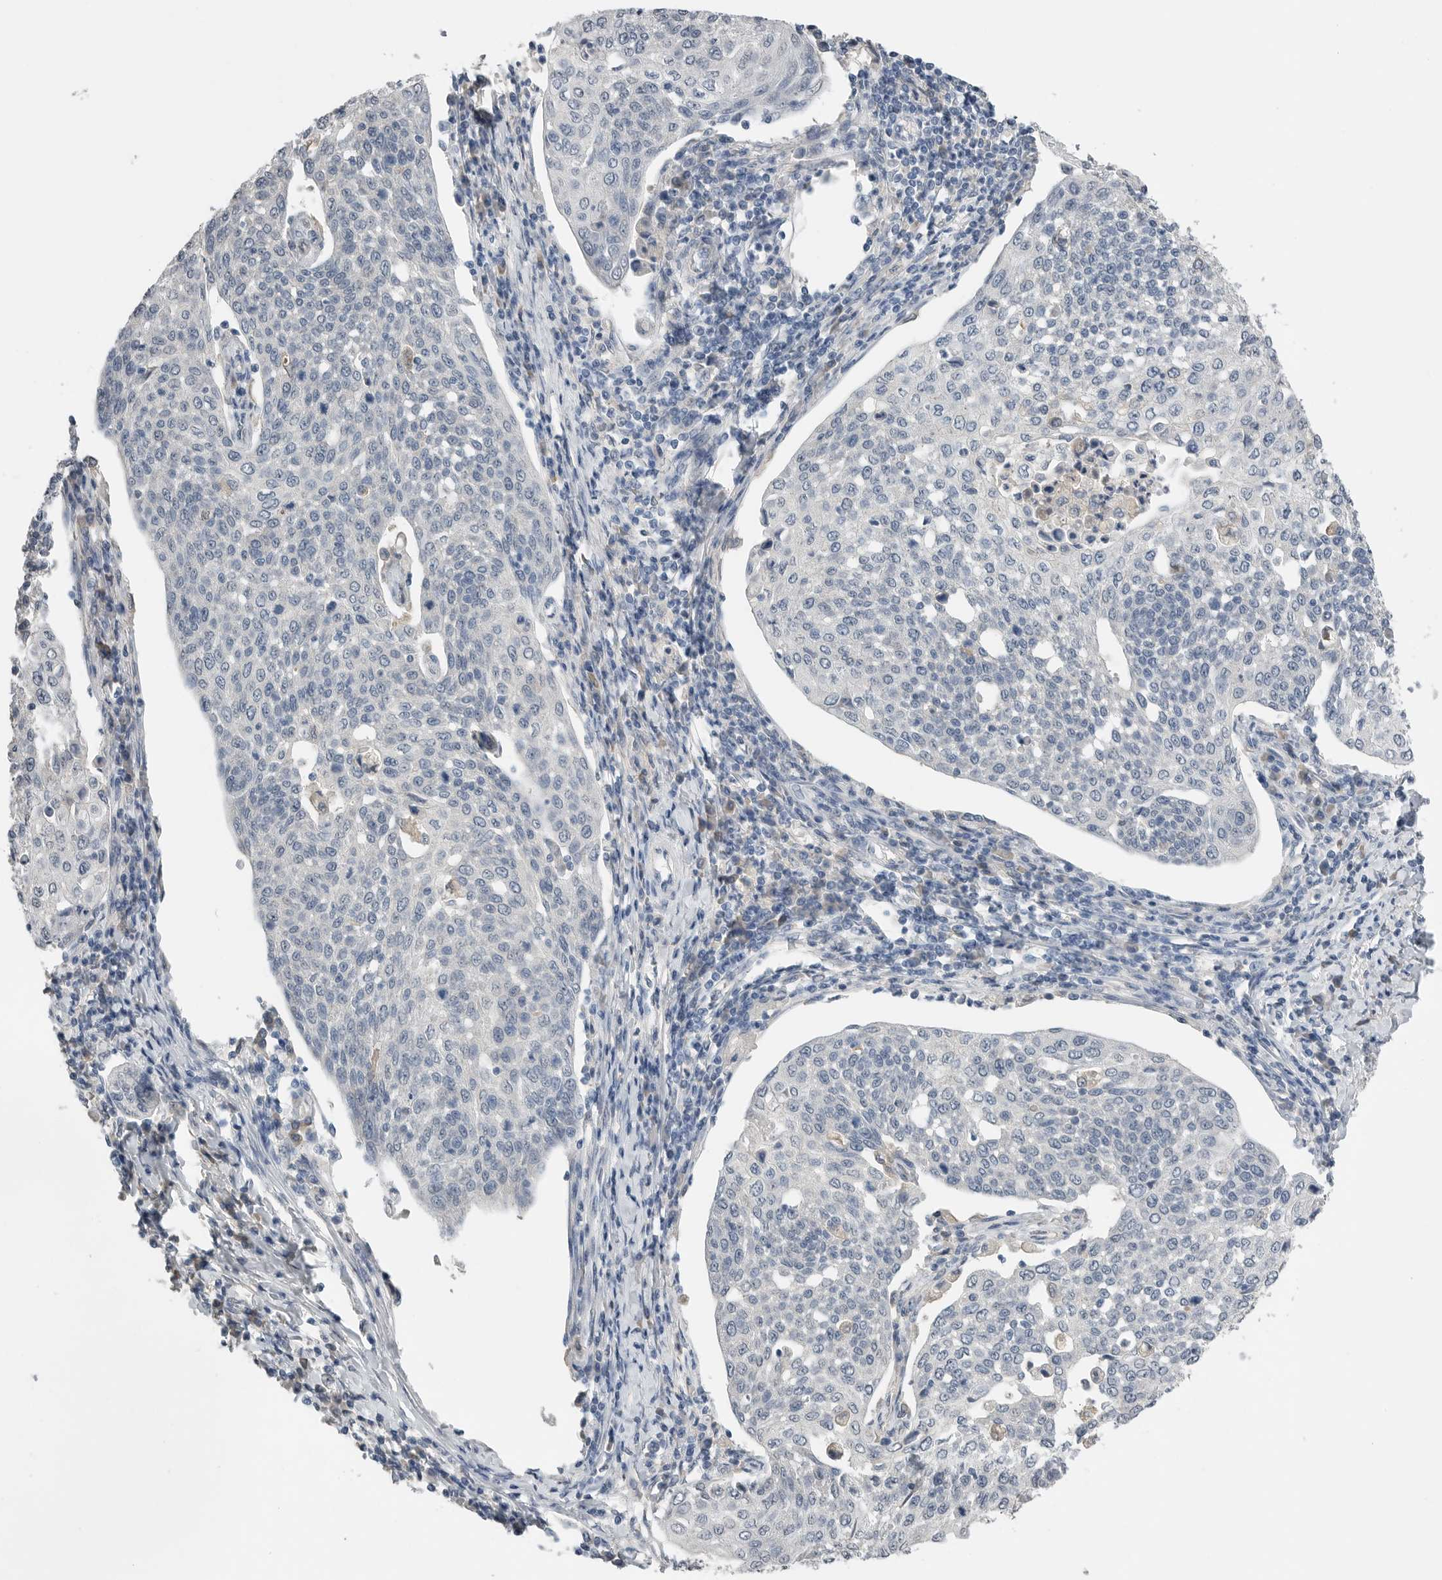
{"staining": {"intensity": "negative", "quantity": "none", "location": "none"}, "tissue": "cervical cancer", "cell_type": "Tumor cells", "image_type": "cancer", "snomed": [{"axis": "morphology", "description": "Squamous cell carcinoma, NOS"}, {"axis": "topography", "description": "Cervix"}], "caption": "Protein analysis of cervical cancer reveals no significant staining in tumor cells.", "gene": "FABP6", "patient": {"sex": "female", "age": 34}}